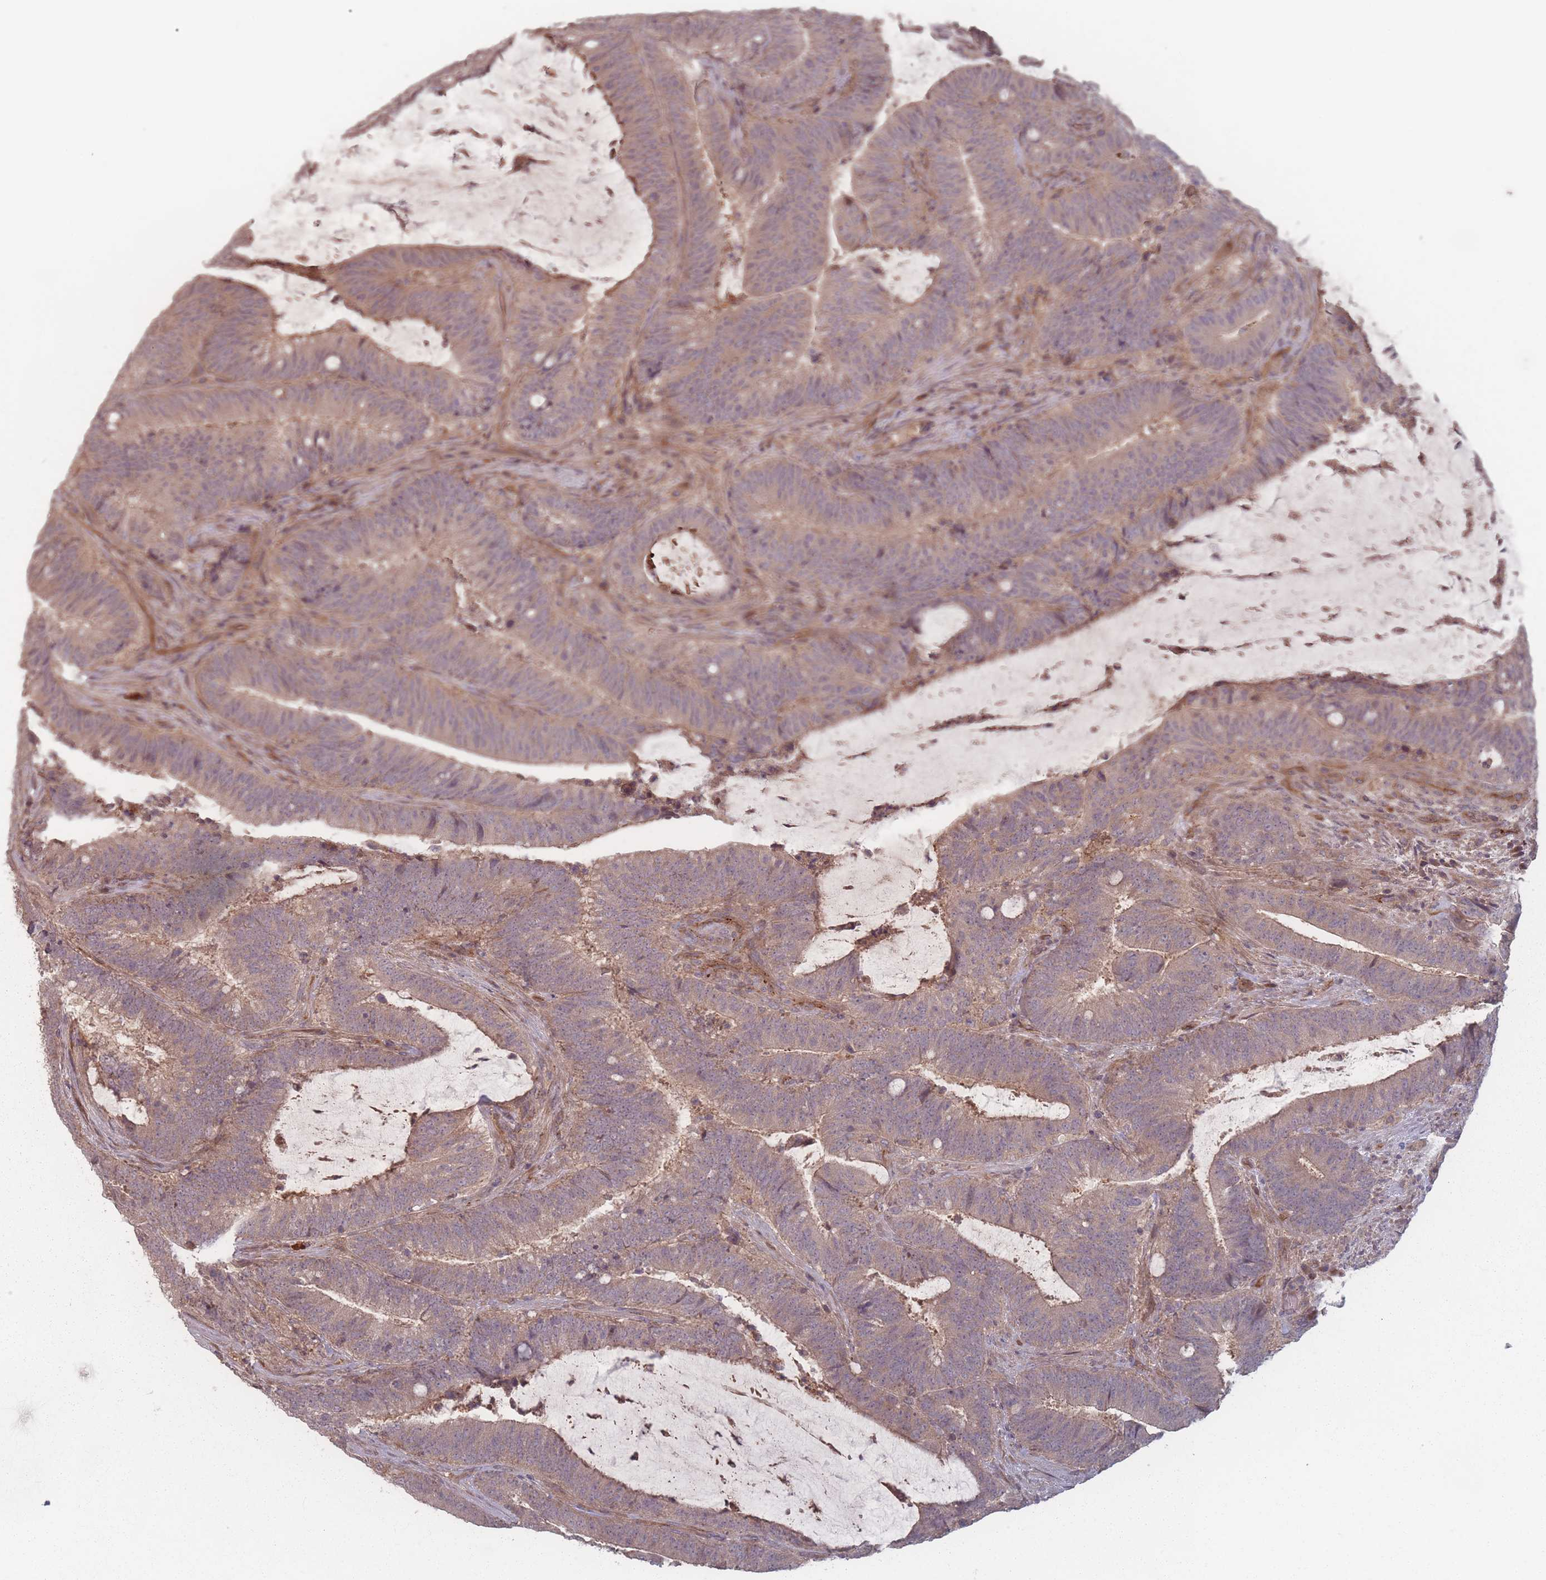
{"staining": {"intensity": "weak", "quantity": ">75%", "location": "cytoplasmic/membranous"}, "tissue": "colorectal cancer", "cell_type": "Tumor cells", "image_type": "cancer", "snomed": [{"axis": "morphology", "description": "Adenocarcinoma, NOS"}, {"axis": "topography", "description": "Colon"}], "caption": "Weak cytoplasmic/membranous expression is seen in approximately >75% of tumor cells in colorectal adenocarcinoma. The protein is shown in brown color, while the nuclei are stained blue.", "gene": "HAGH", "patient": {"sex": "female", "age": 43}}